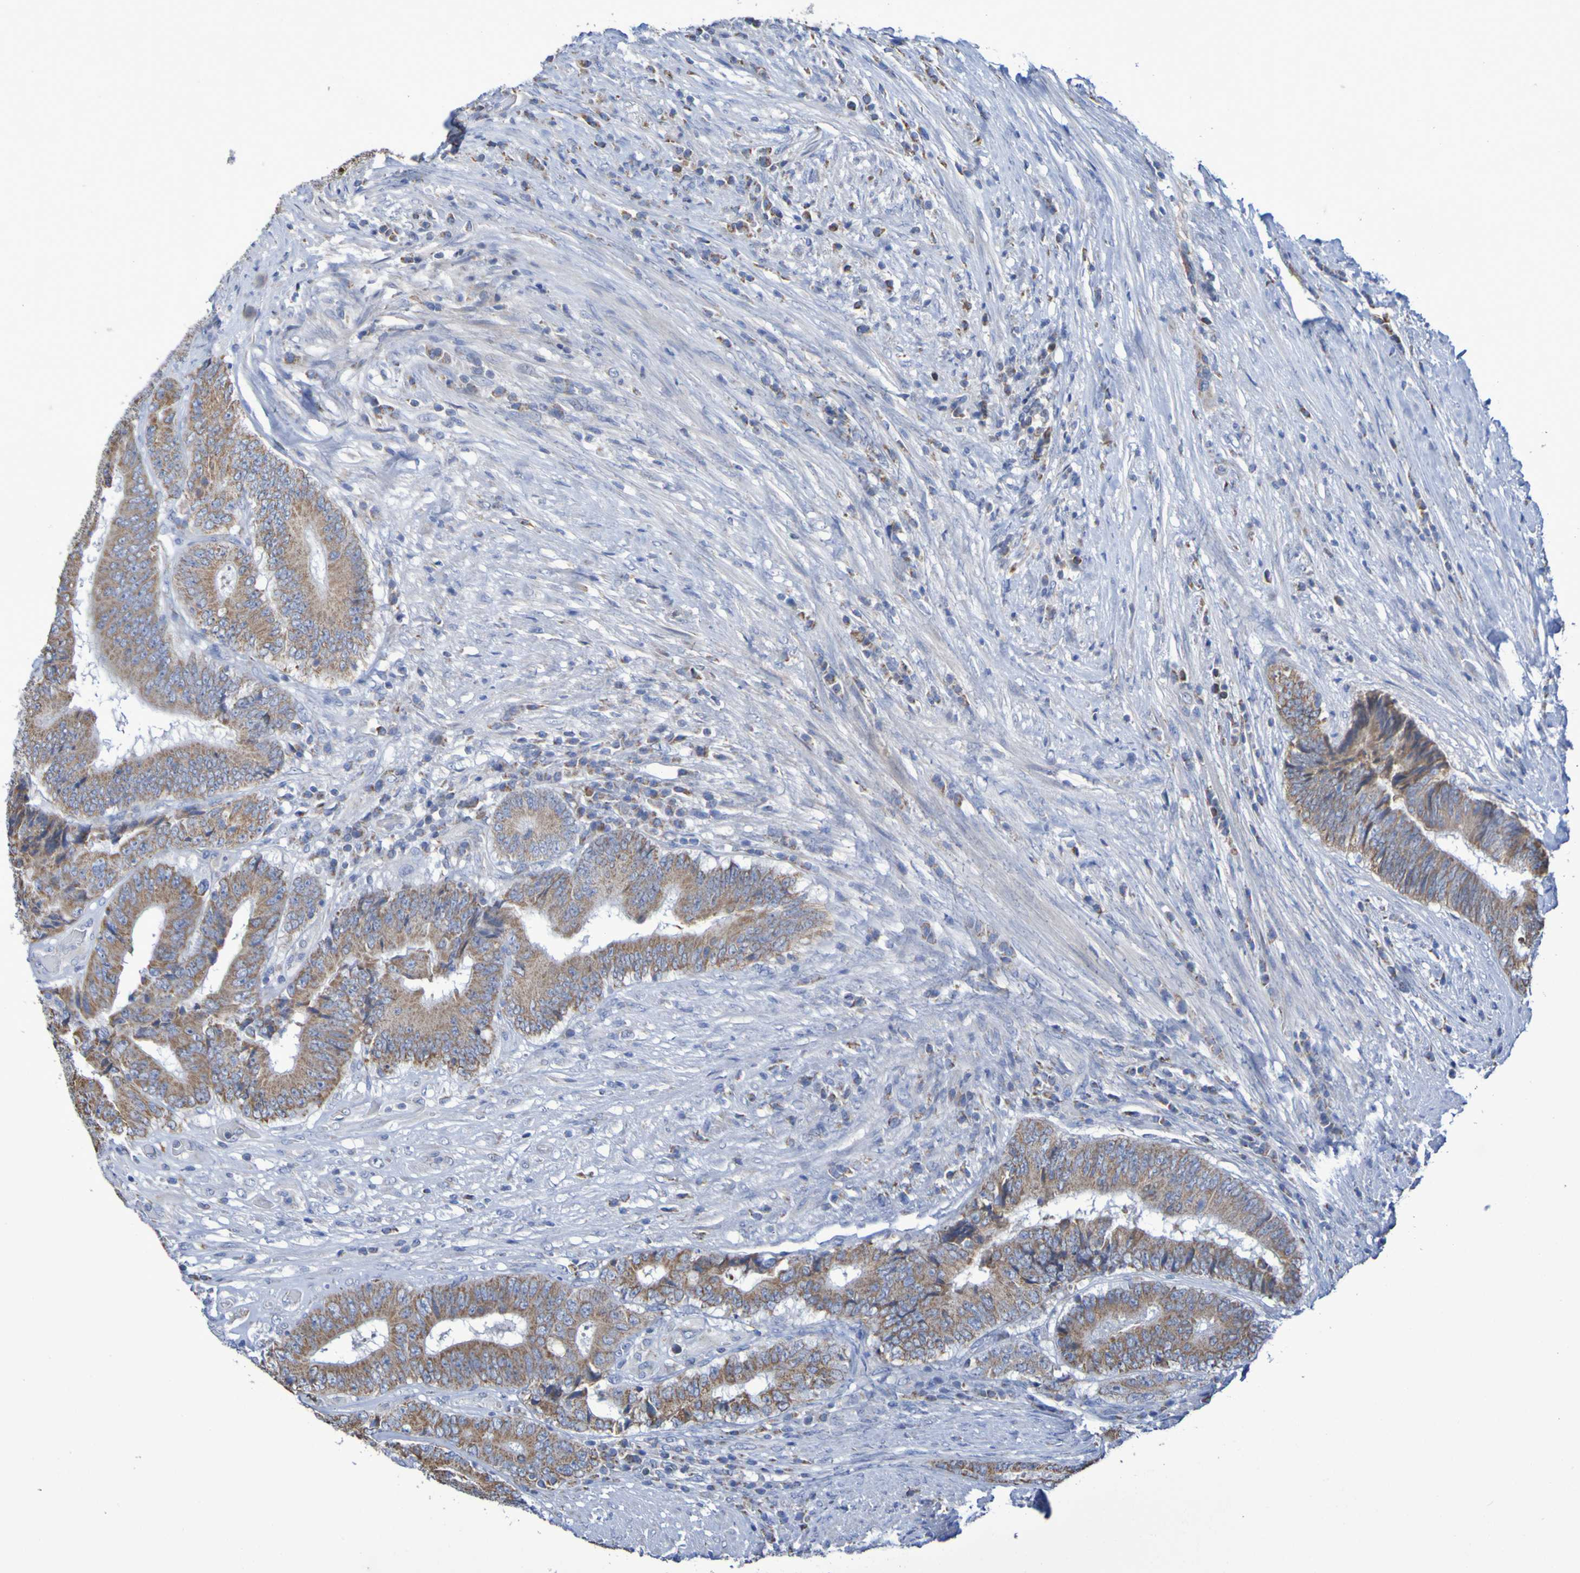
{"staining": {"intensity": "moderate", "quantity": ">75%", "location": "cytoplasmic/membranous"}, "tissue": "colorectal cancer", "cell_type": "Tumor cells", "image_type": "cancer", "snomed": [{"axis": "morphology", "description": "Adenocarcinoma, NOS"}, {"axis": "topography", "description": "Rectum"}], "caption": "Colorectal cancer stained for a protein demonstrates moderate cytoplasmic/membranous positivity in tumor cells. (brown staining indicates protein expression, while blue staining denotes nuclei).", "gene": "CNTN2", "patient": {"sex": "male", "age": 72}}